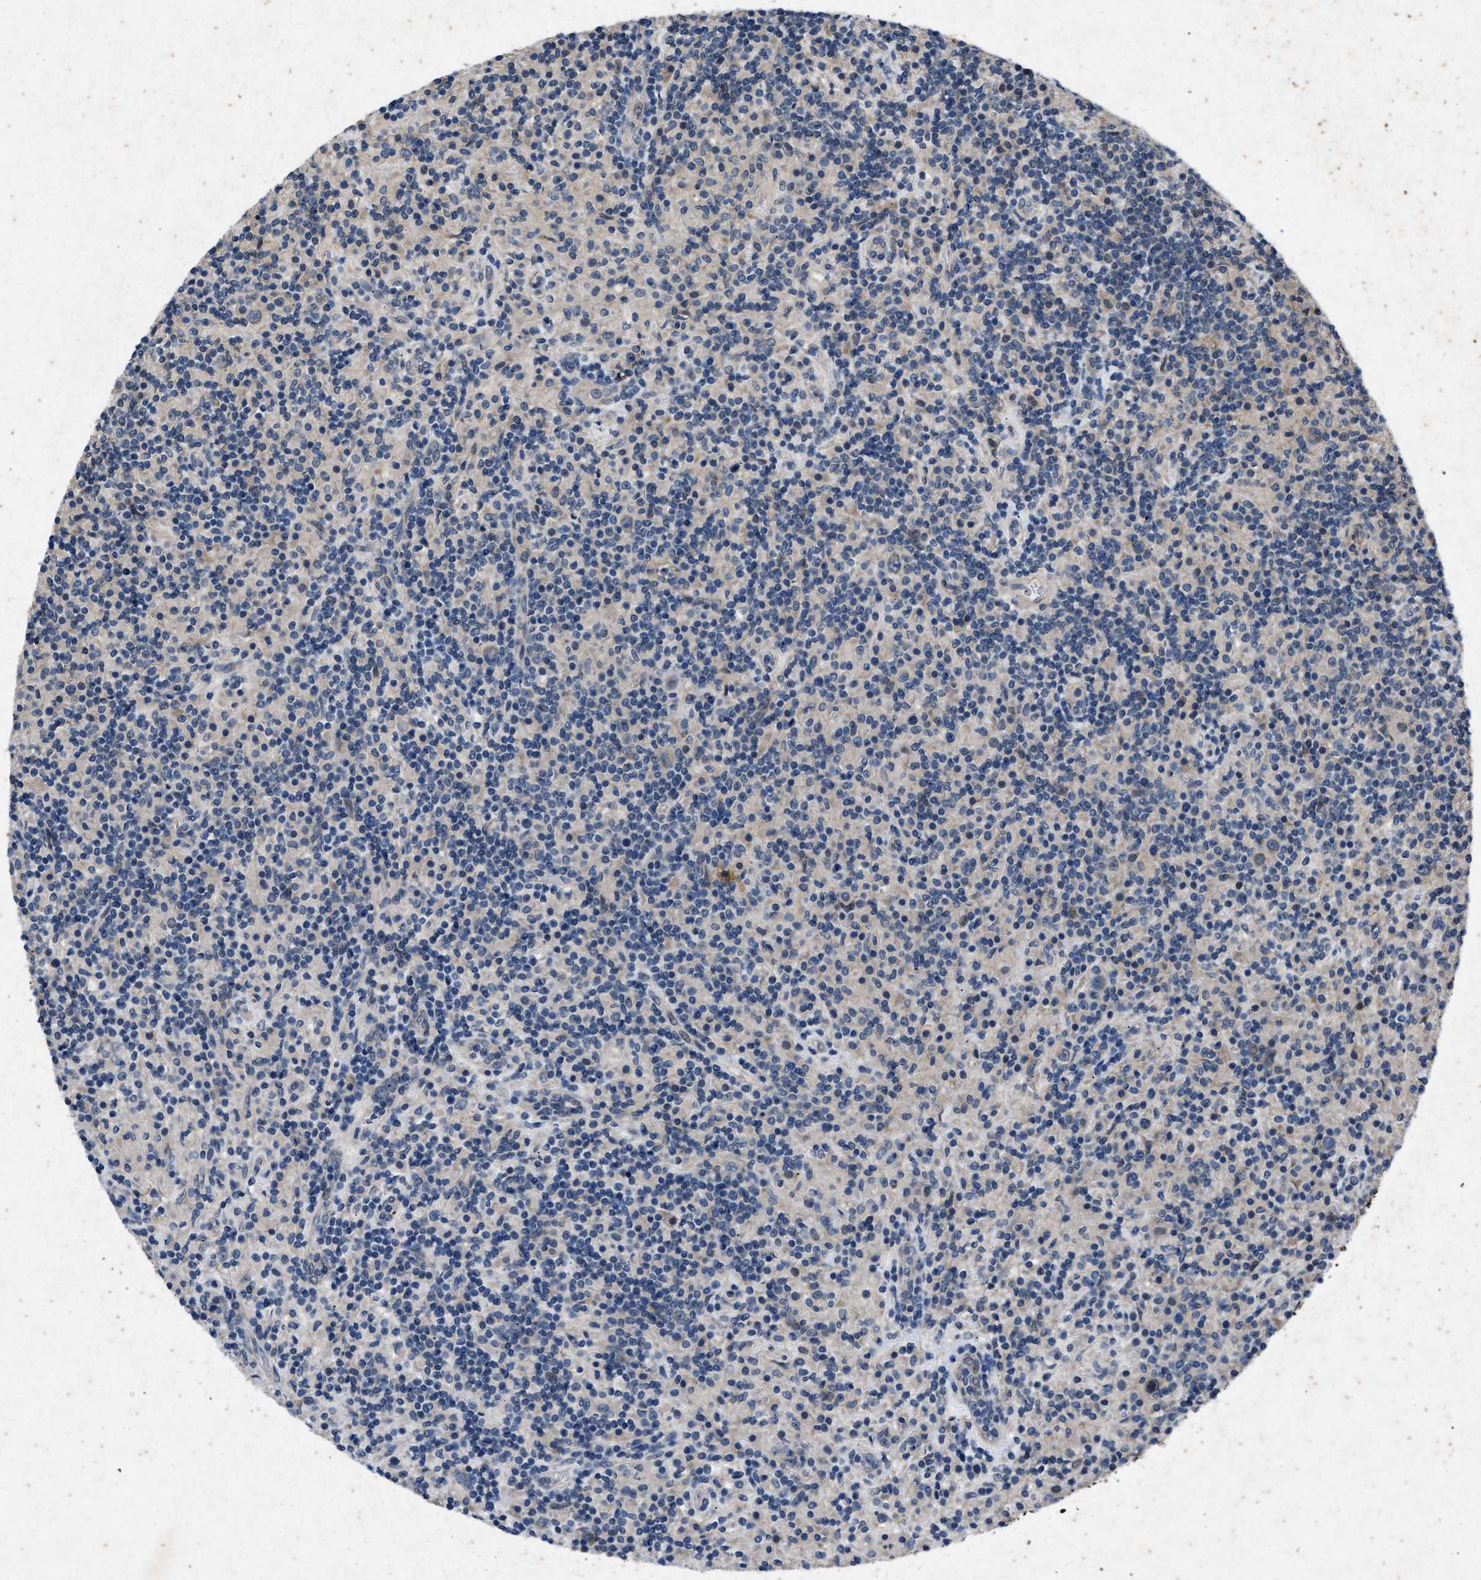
{"staining": {"intensity": "weak", "quantity": "25%-75%", "location": "cytoplasmic/membranous"}, "tissue": "lymphoma", "cell_type": "Tumor cells", "image_type": "cancer", "snomed": [{"axis": "morphology", "description": "Hodgkin's disease, NOS"}, {"axis": "topography", "description": "Lymph node"}], "caption": "Protein positivity by immunohistochemistry (IHC) exhibits weak cytoplasmic/membranous expression in approximately 25%-75% of tumor cells in lymphoma.", "gene": "PRKG2", "patient": {"sex": "male", "age": 70}}